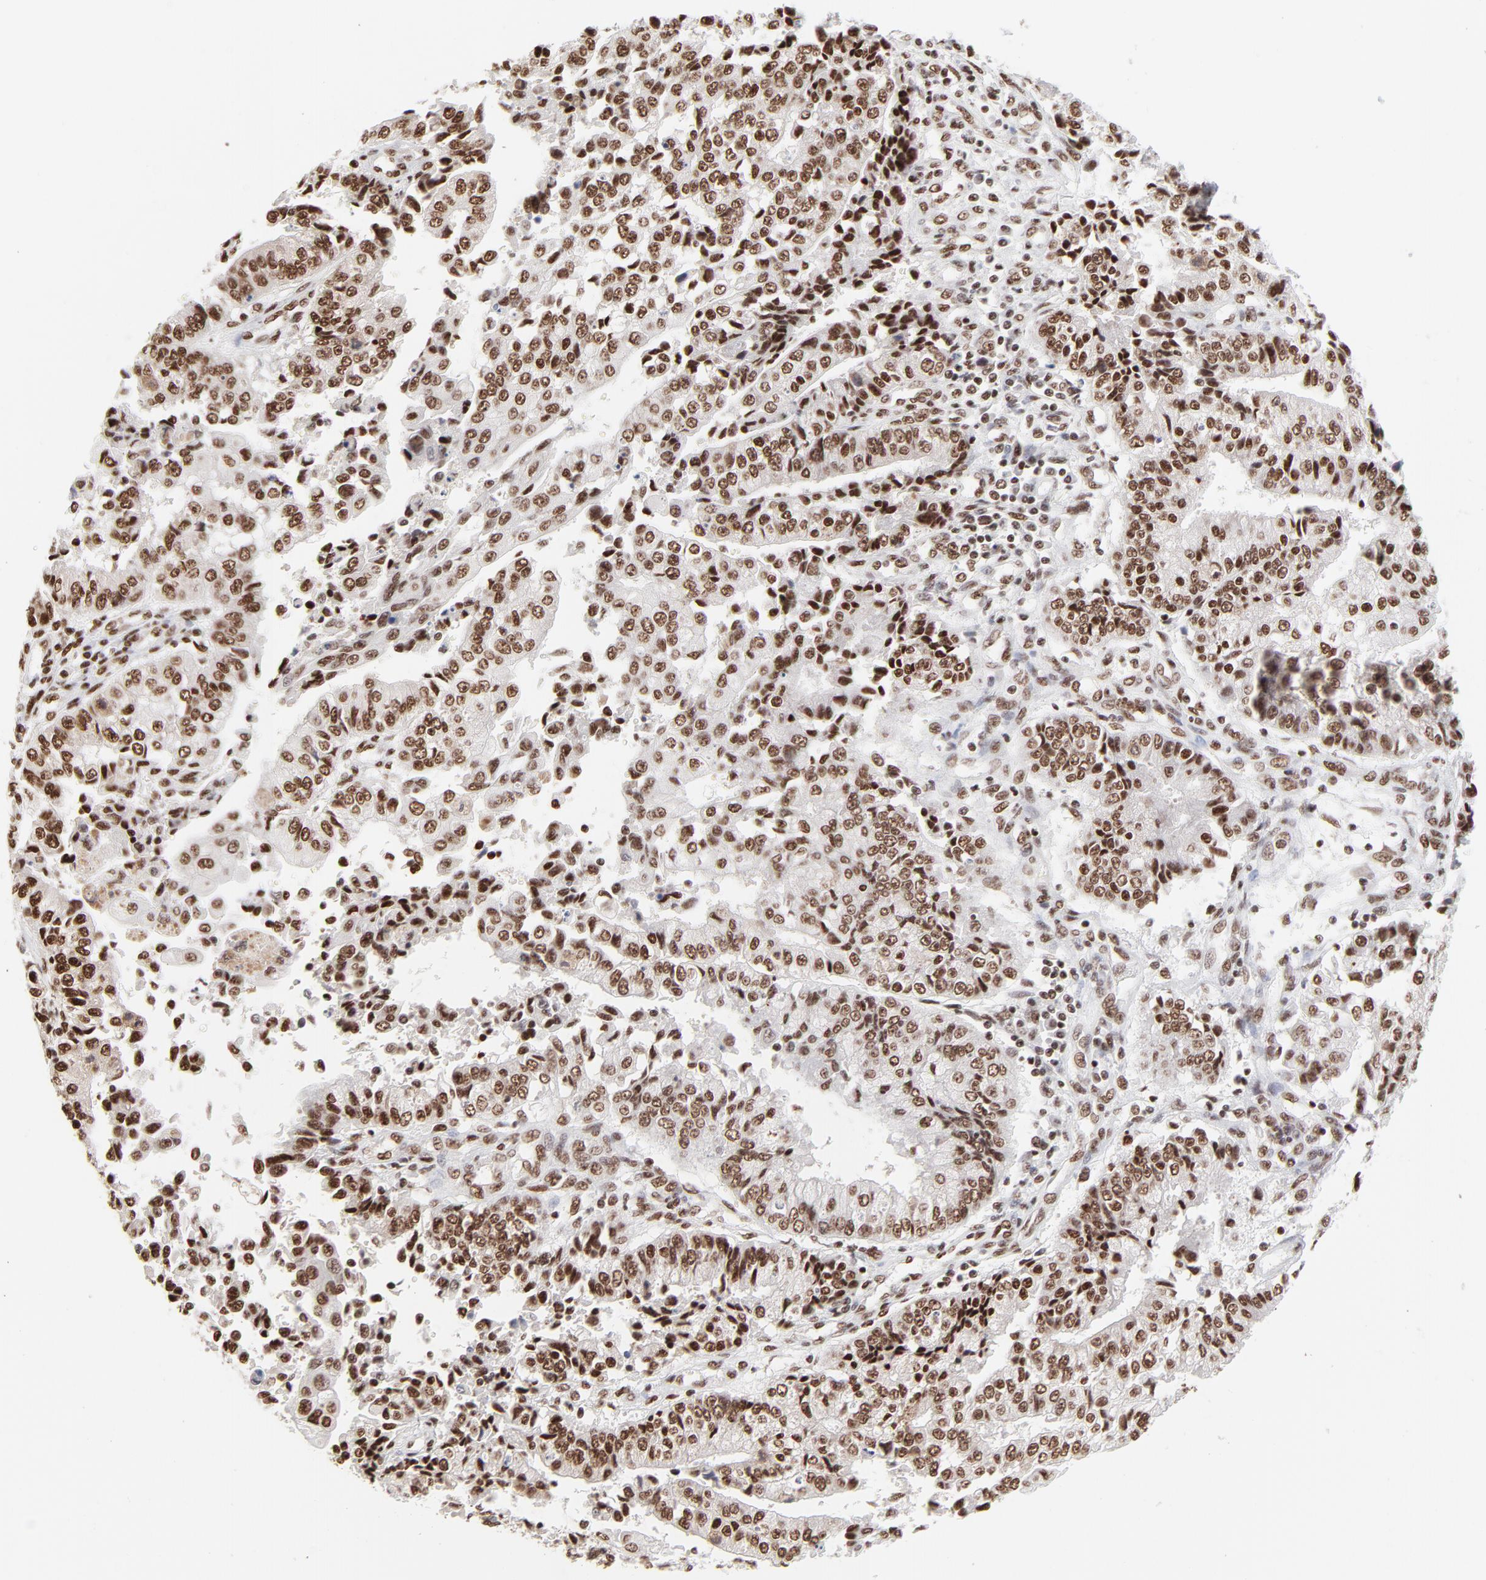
{"staining": {"intensity": "strong", "quantity": ">75%", "location": "nuclear"}, "tissue": "endometrial cancer", "cell_type": "Tumor cells", "image_type": "cancer", "snomed": [{"axis": "morphology", "description": "Adenocarcinoma, NOS"}, {"axis": "topography", "description": "Endometrium"}], "caption": "Endometrial adenocarcinoma stained with DAB (3,3'-diaminobenzidine) immunohistochemistry demonstrates high levels of strong nuclear staining in approximately >75% of tumor cells.", "gene": "TARDBP", "patient": {"sex": "female", "age": 75}}